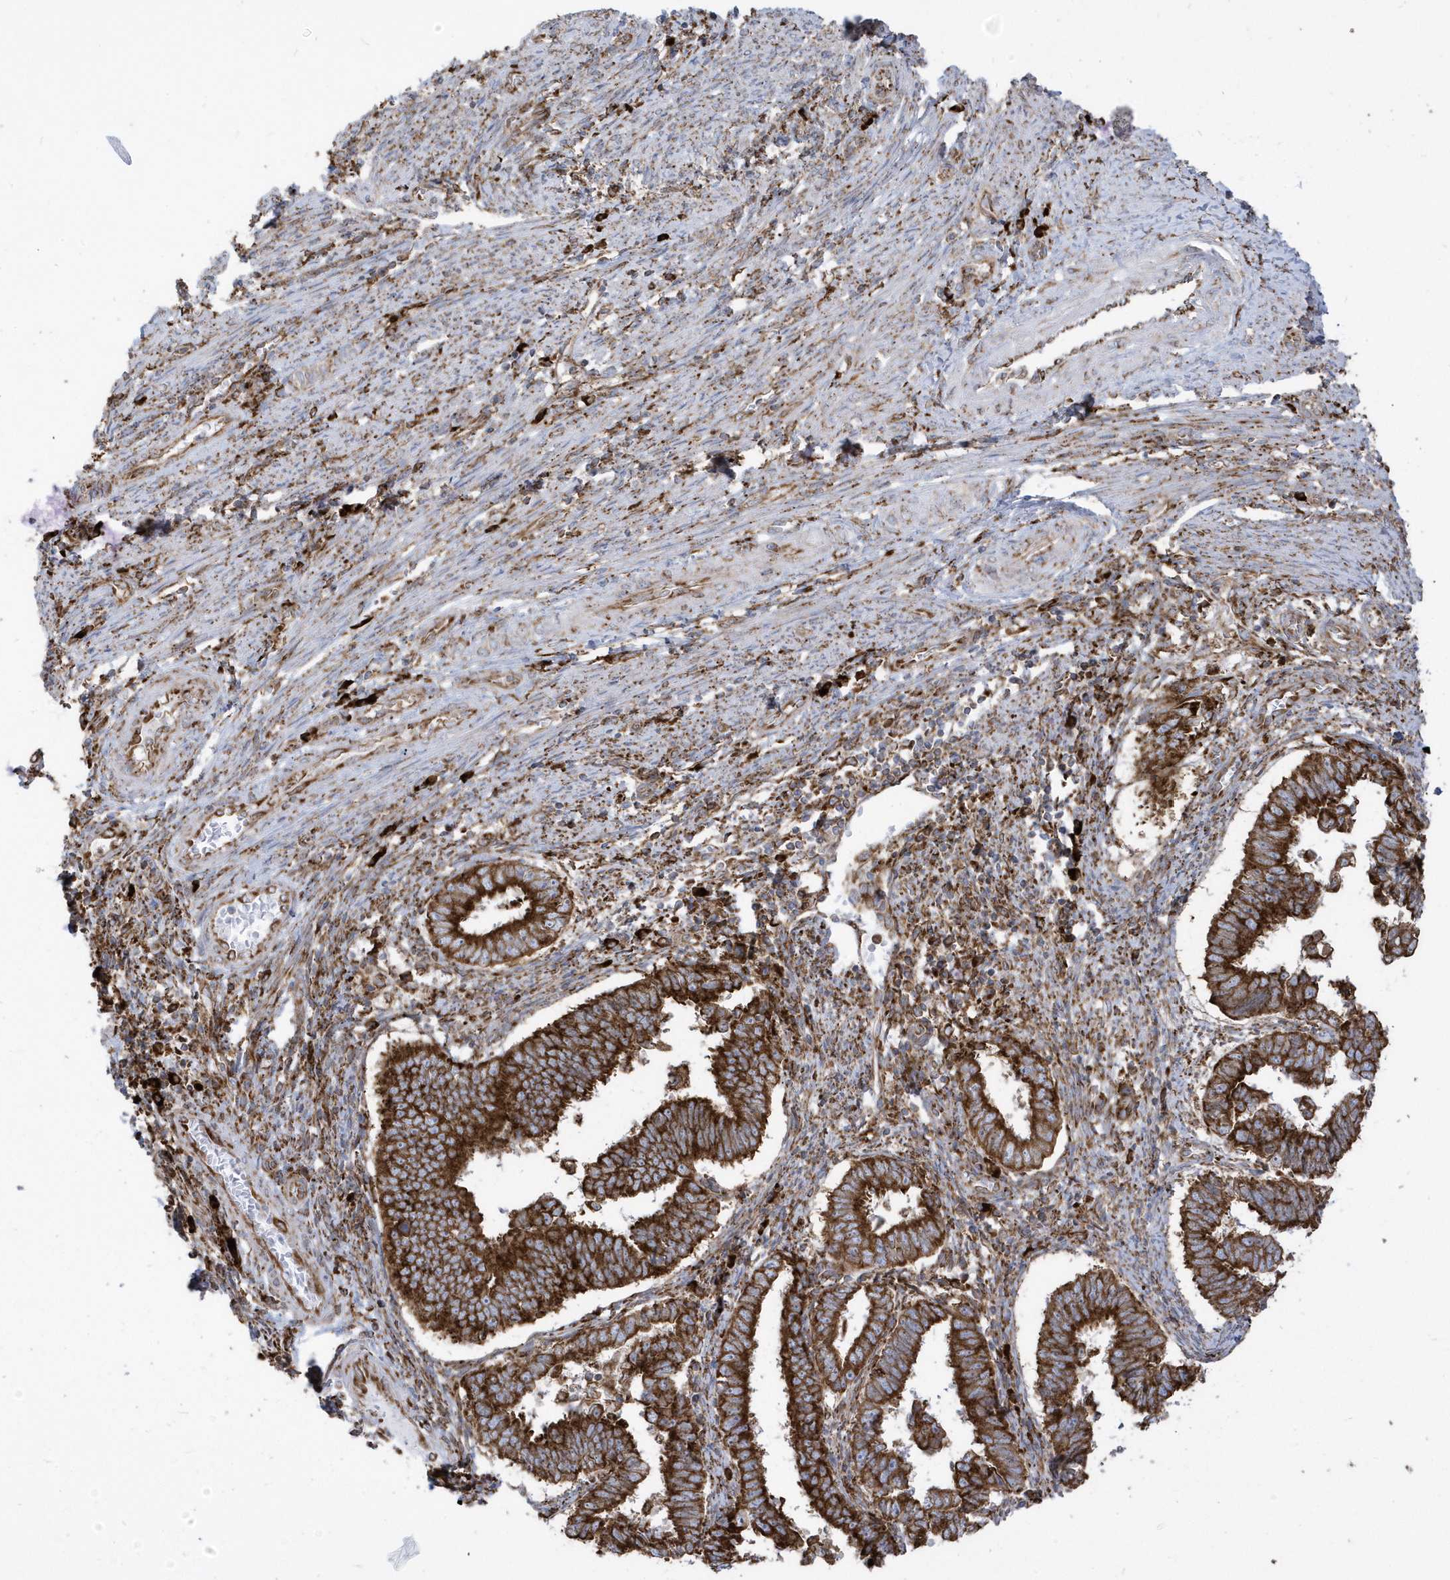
{"staining": {"intensity": "strong", "quantity": ">75%", "location": "cytoplasmic/membranous"}, "tissue": "endometrial cancer", "cell_type": "Tumor cells", "image_type": "cancer", "snomed": [{"axis": "morphology", "description": "Adenocarcinoma, NOS"}, {"axis": "topography", "description": "Endometrium"}], "caption": "This is a photomicrograph of immunohistochemistry staining of endometrial adenocarcinoma, which shows strong positivity in the cytoplasmic/membranous of tumor cells.", "gene": "PDIA6", "patient": {"sex": "female", "age": 75}}